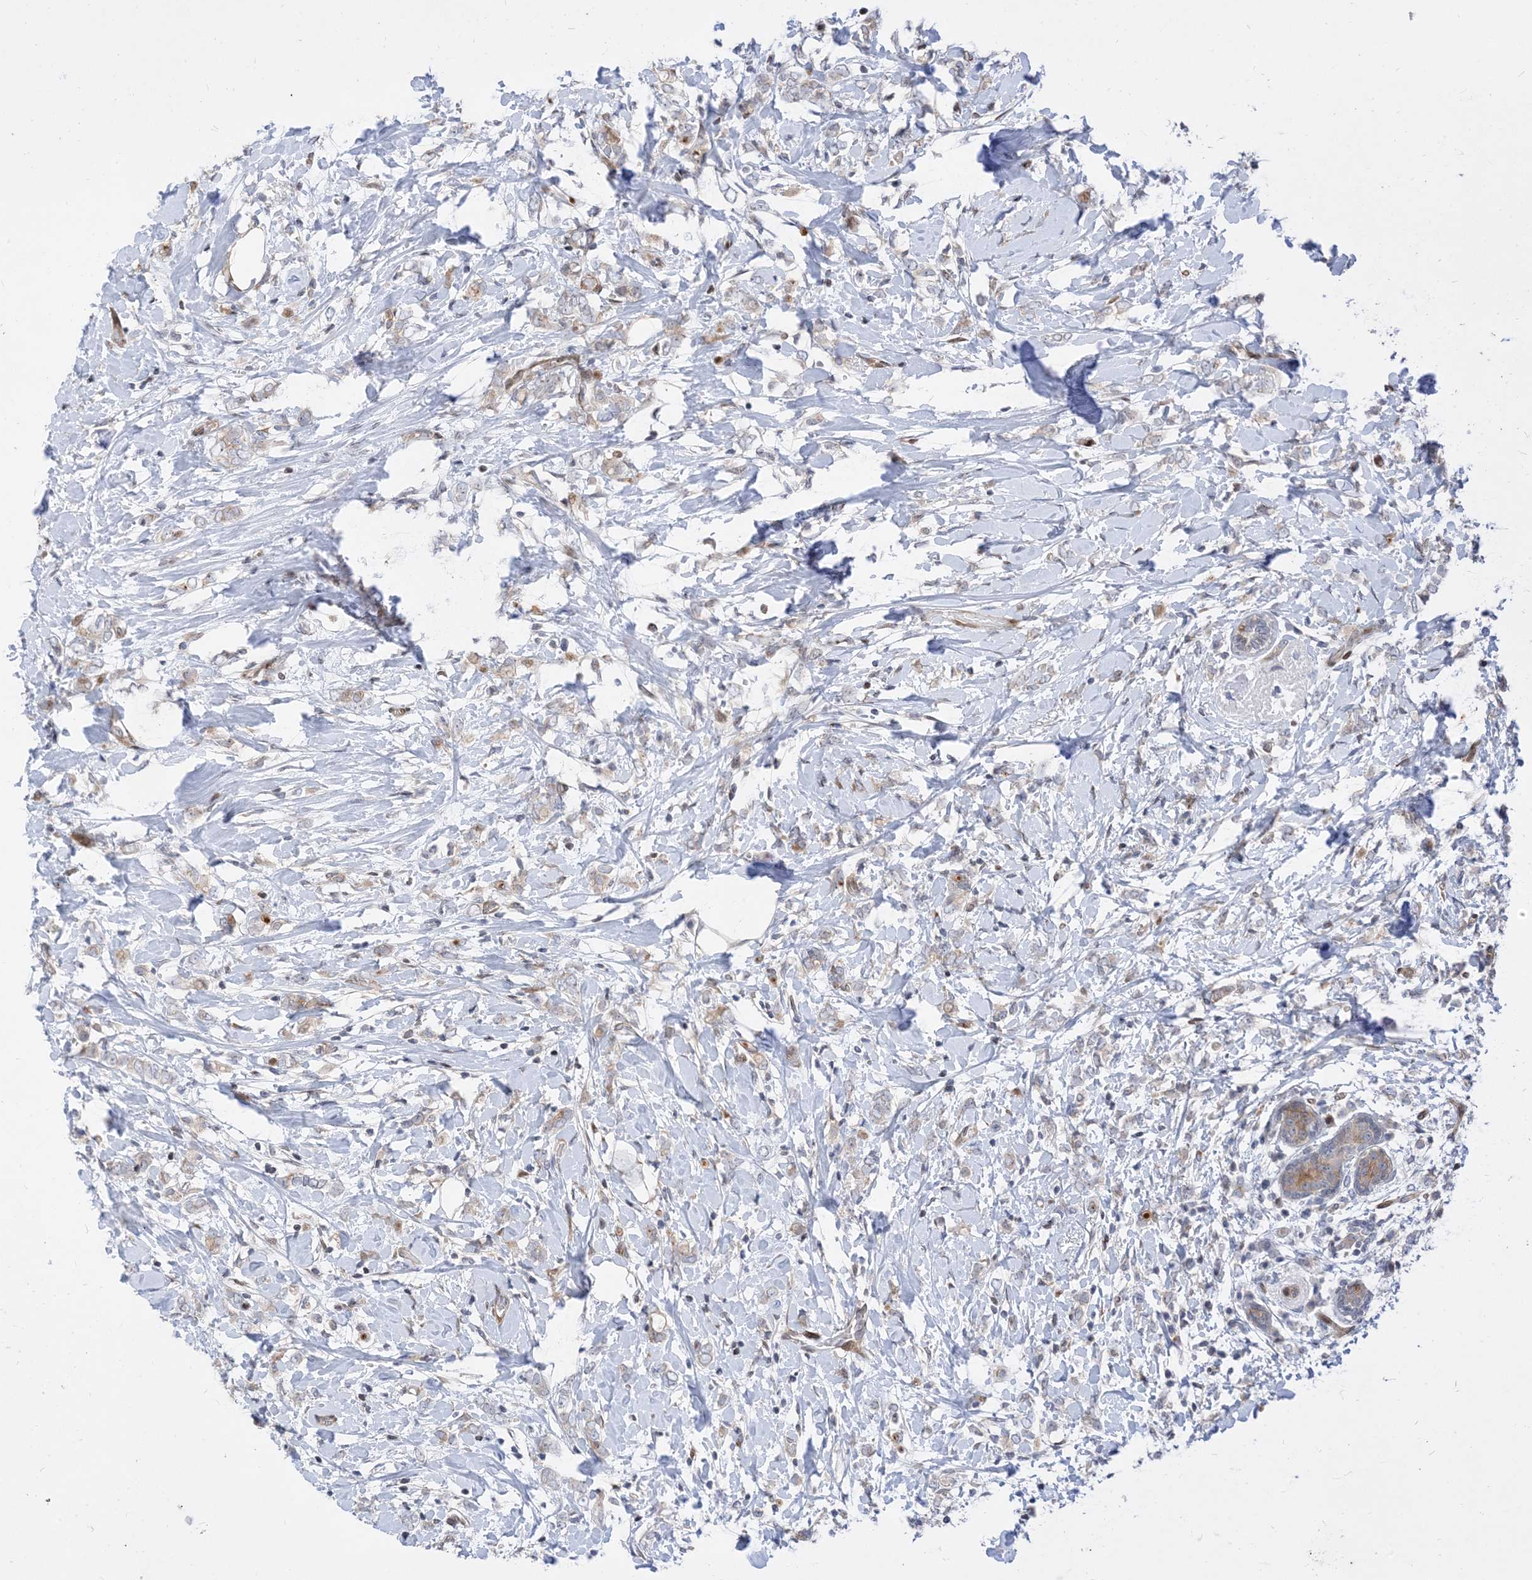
{"staining": {"intensity": "negative", "quantity": "none", "location": "none"}, "tissue": "breast cancer", "cell_type": "Tumor cells", "image_type": "cancer", "snomed": [{"axis": "morphology", "description": "Normal tissue, NOS"}, {"axis": "morphology", "description": "Lobular carcinoma"}, {"axis": "topography", "description": "Breast"}], "caption": "A high-resolution image shows immunohistochemistry staining of breast lobular carcinoma, which displays no significant expression in tumor cells. (DAB (3,3'-diaminobenzidine) immunohistochemistry visualized using brightfield microscopy, high magnification).", "gene": "TYSND1", "patient": {"sex": "female", "age": 47}}